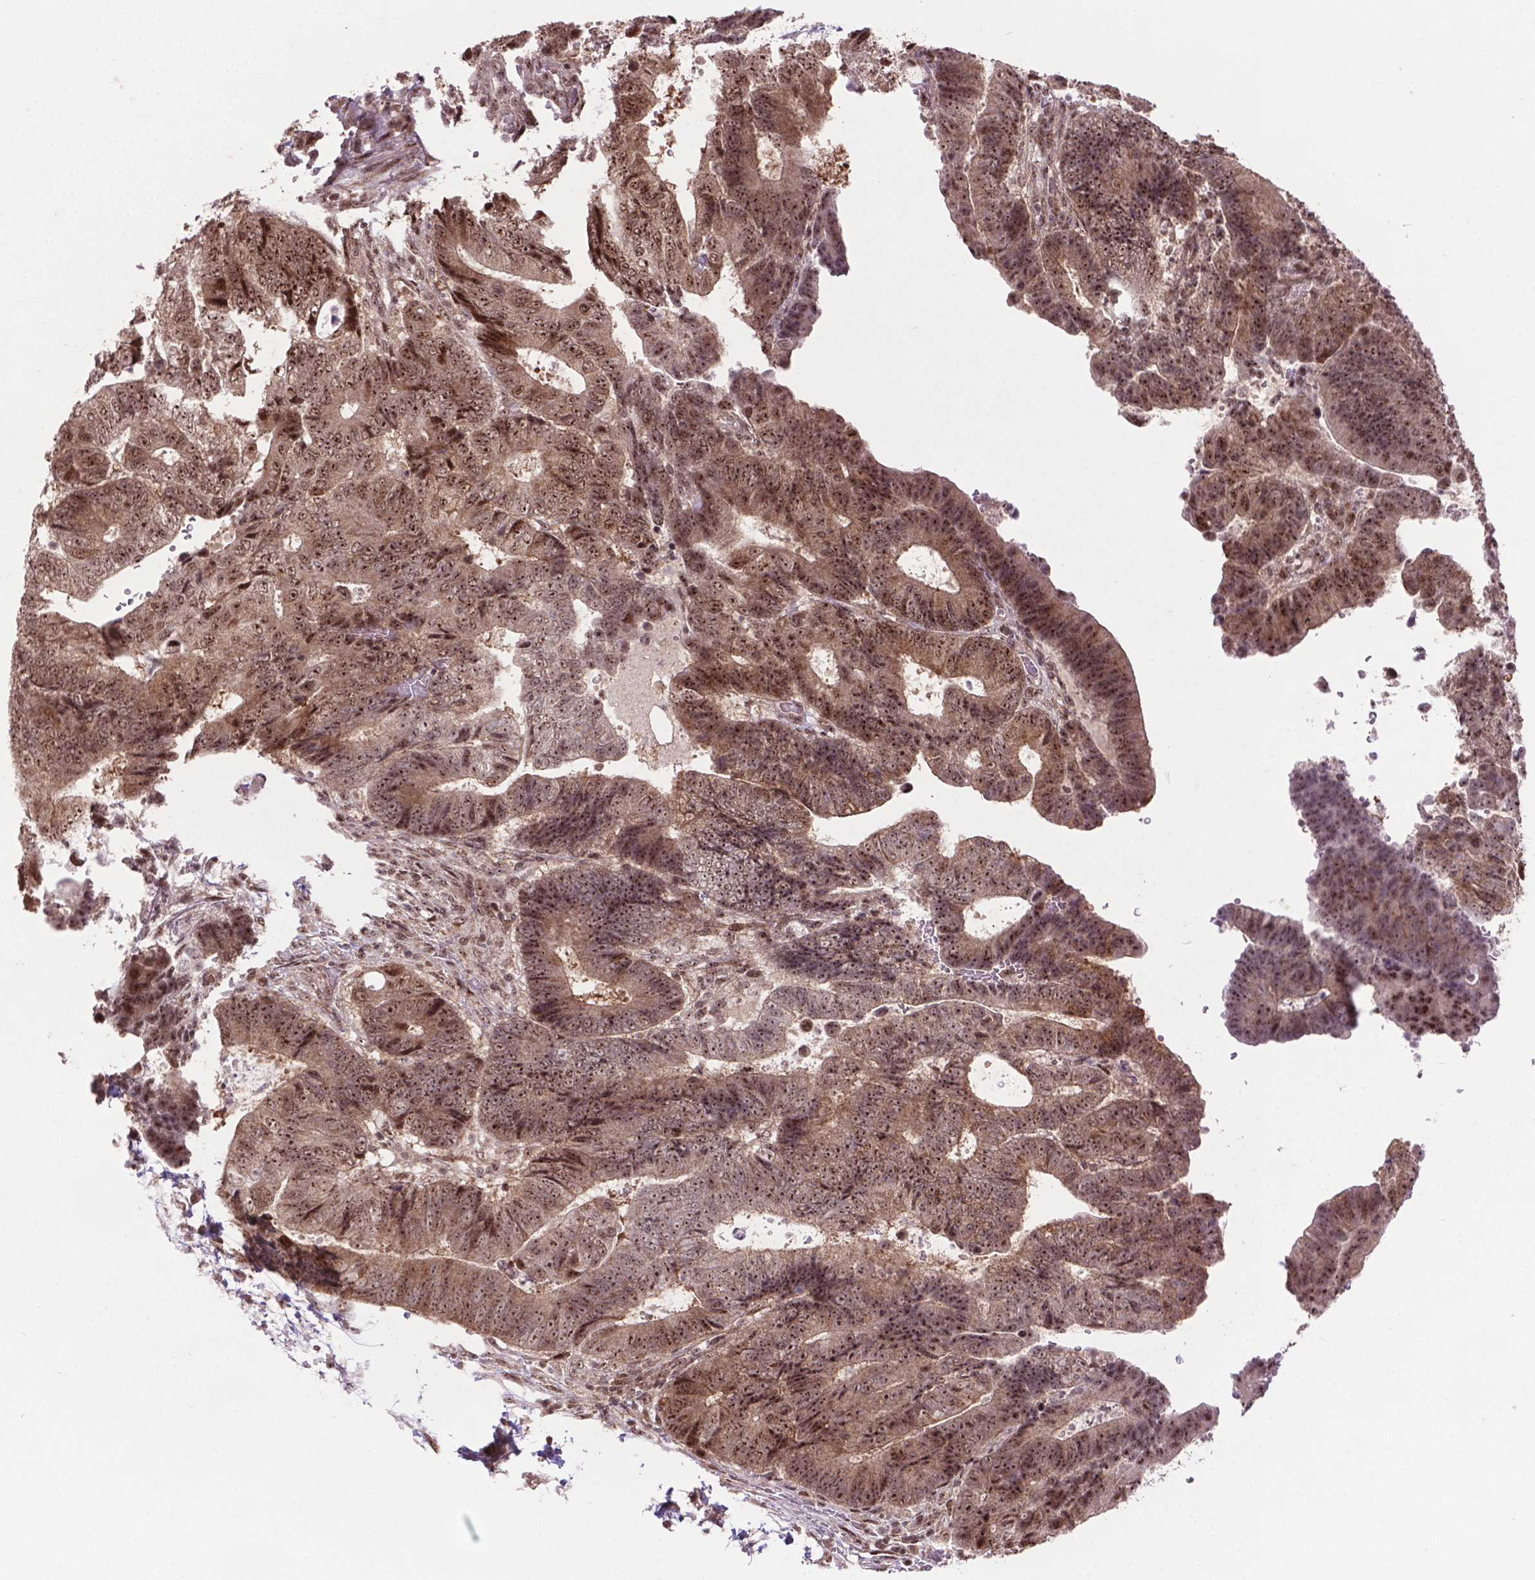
{"staining": {"intensity": "moderate", "quantity": ">75%", "location": "cytoplasmic/membranous,nuclear"}, "tissue": "colorectal cancer", "cell_type": "Tumor cells", "image_type": "cancer", "snomed": [{"axis": "morphology", "description": "Adenocarcinoma, NOS"}, {"axis": "topography", "description": "Colon"}], "caption": "Human adenocarcinoma (colorectal) stained for a protein (brown) exhibits moderate cytoplasmic/membranous and nuclear positive expression in about >75% of tumor cells.", "gene": "CSNK2A1", "patient": {"sex": "female", "age": 48}}